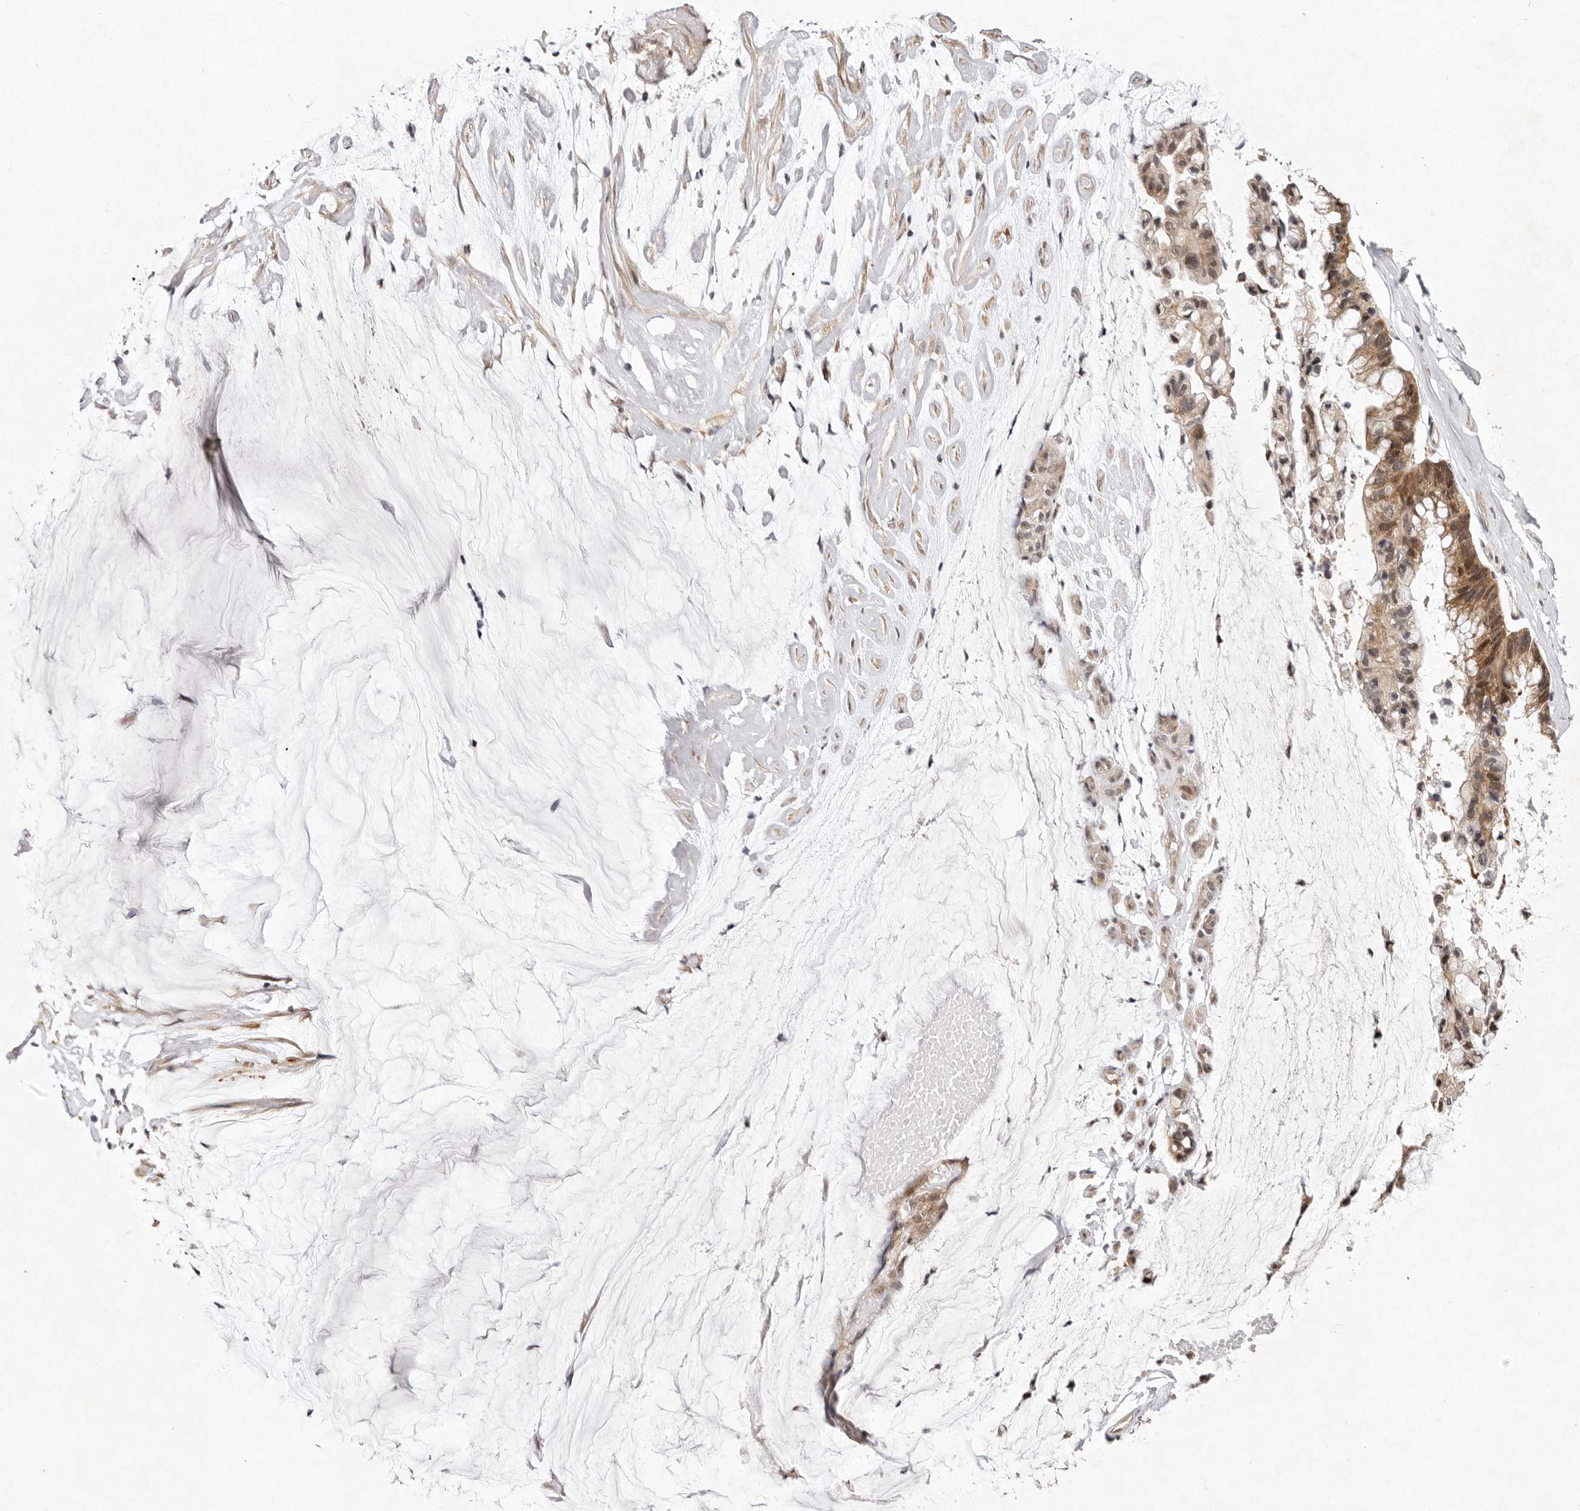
{"staining": {"intensity": "moderate", "quantity": ">75%", "location": "cytoplasmic/membranous,nuclear"}, "tissue": "ovarian cancer", "cell_type": "Tumor cells", "image_type": "cancer", "snomed": [{"axis": "morphology", "description": "Cystadenocarcinoma, mucinous, NOS"}, {"axis": "topography", "description": "Ovary"}], "caption": "A brown stain highlights moderate cytoplasmic/membranous and nuclear staining of a protein in ovarian cancer (mucinous cystadenocarcinoma) tumor cells.", "gene": "BUD31", "patient": {"sex": "female", "age": 39}}